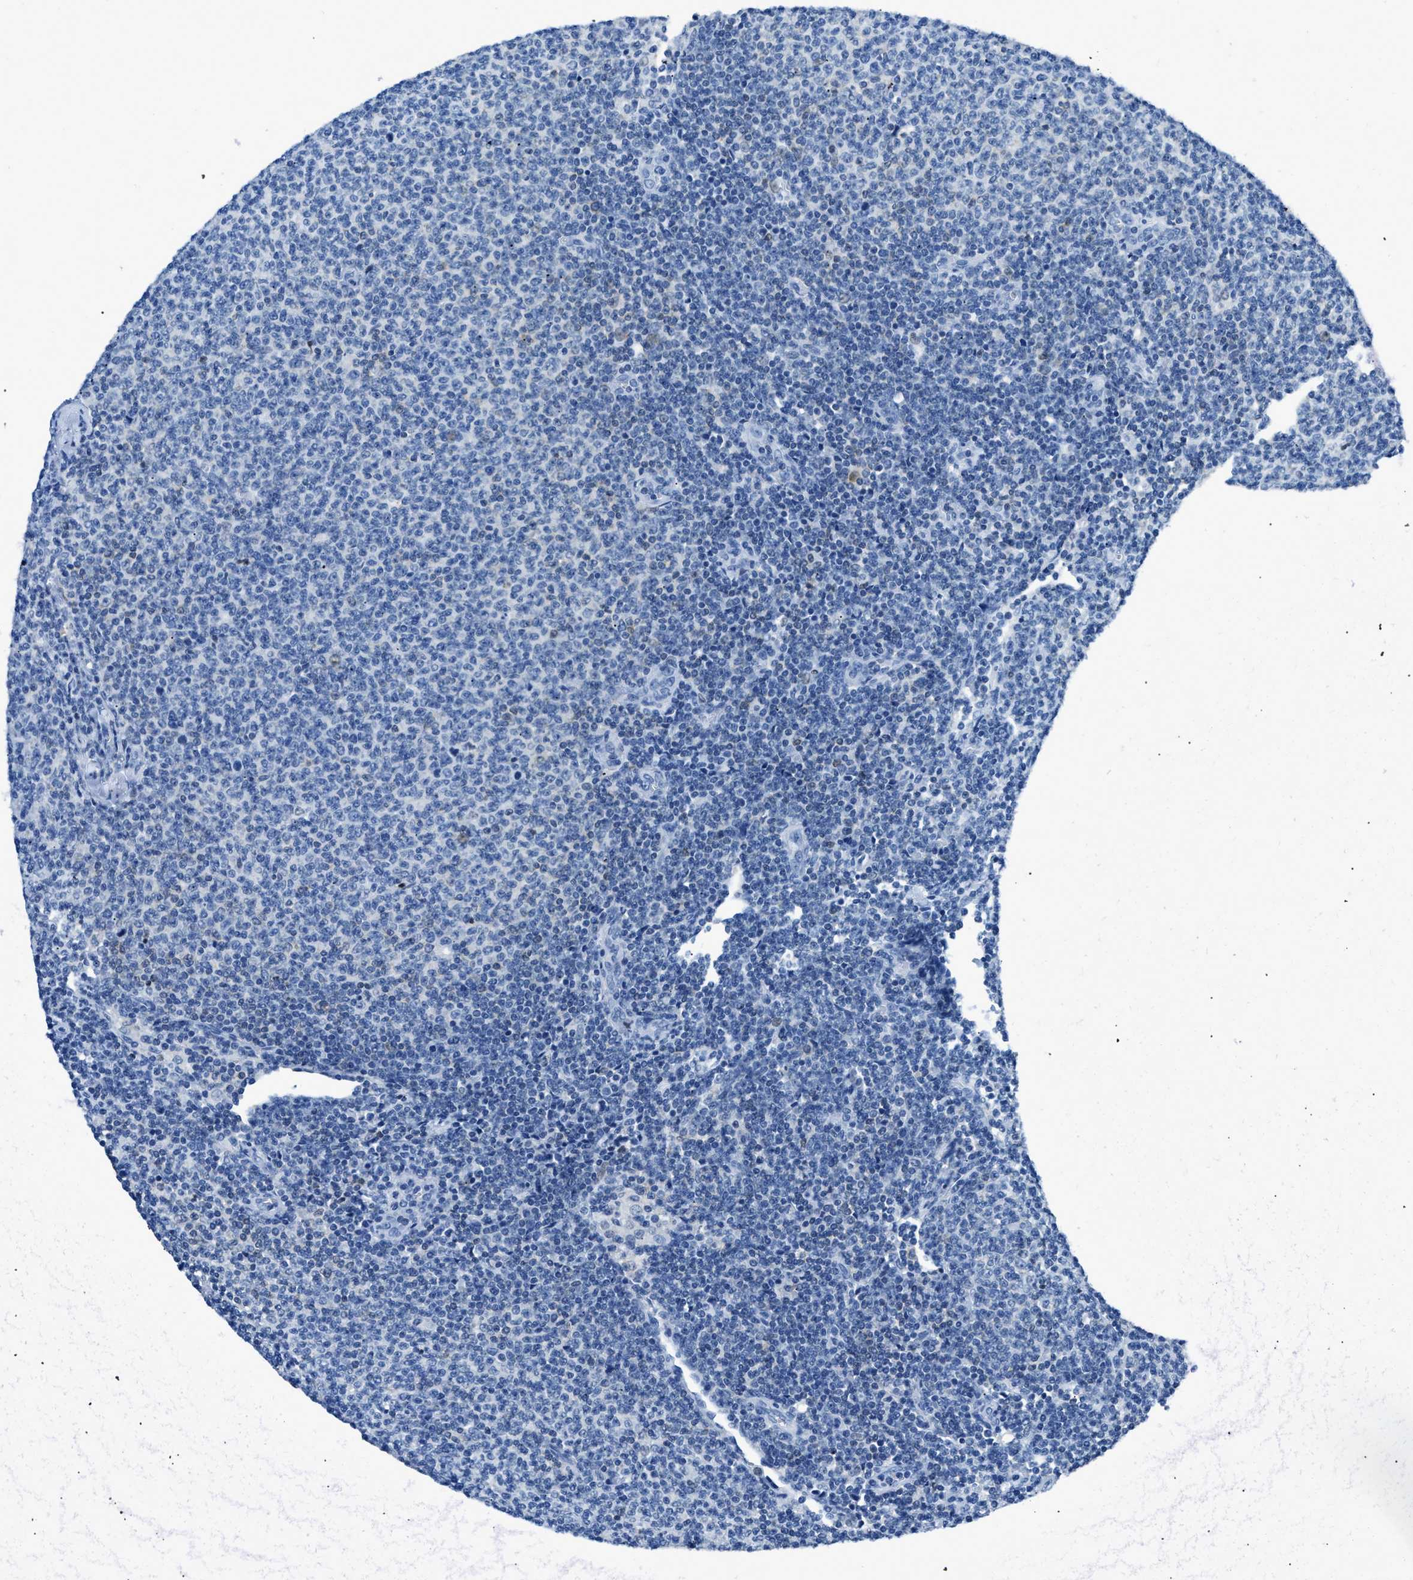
{"staining": {"intensity": "negative", "quantity": "none", "location": "none"}, "tissue": "lymphoma", "cell_type": "Tumor cells", "image_type": "cancer", "snomed": [{"axis": "morphology", "description": "Malignant lymphoma, non-Hodgkin's type, Low grade"}, {"axis": "topography", "description": "Lymph node"}], "caption": "Tumor cells show no significant staining in malignant lymphoma, non-Hodgkin's type (low-grade). (DAB (3,3'-diaminobenzidine) immunohistochemistry (IHC) with hematoxylin counter stain).", "gene": "NFATC2", "patient": {"sex": "male", "age": 66}}